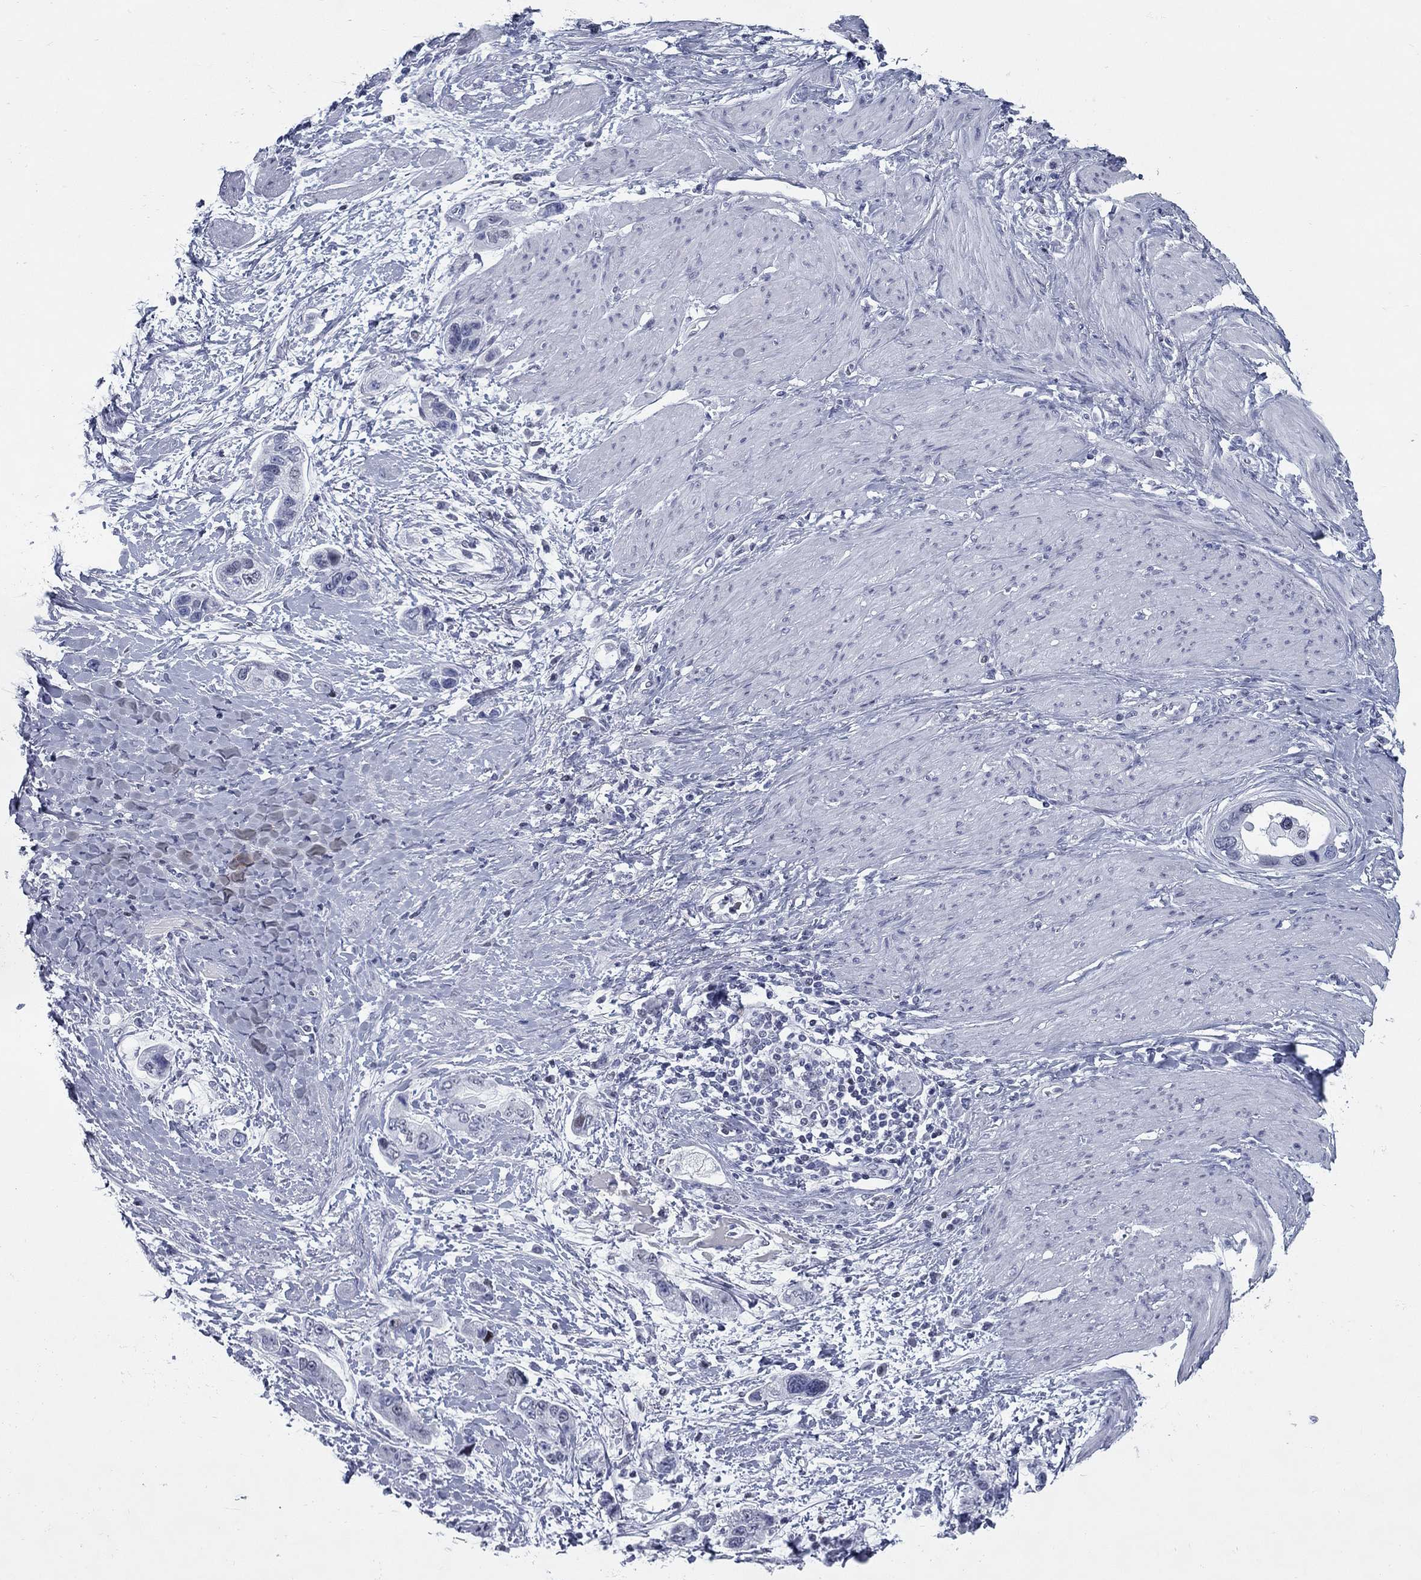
{"staining": {"intensity": "negative", "quantity": "none", "location": "none"}, "tissue": "stomach cancer", "cell_type": "Tumor cells", "image_type": "cancer", "snomed": [{"axis": "morphology", "description": "Adenocarcinoma, NOS"}, {"axis": "topography", "description": "Stomach, lower"}], "caption": "Micrograph shows no protein expression in tumor cells of stomach cancer tissue. (Immunohistochemistry, brightfield microscopy, high magnification).", "gene": "ASF1B", "patient": {"sex": "female", "age": 93}}